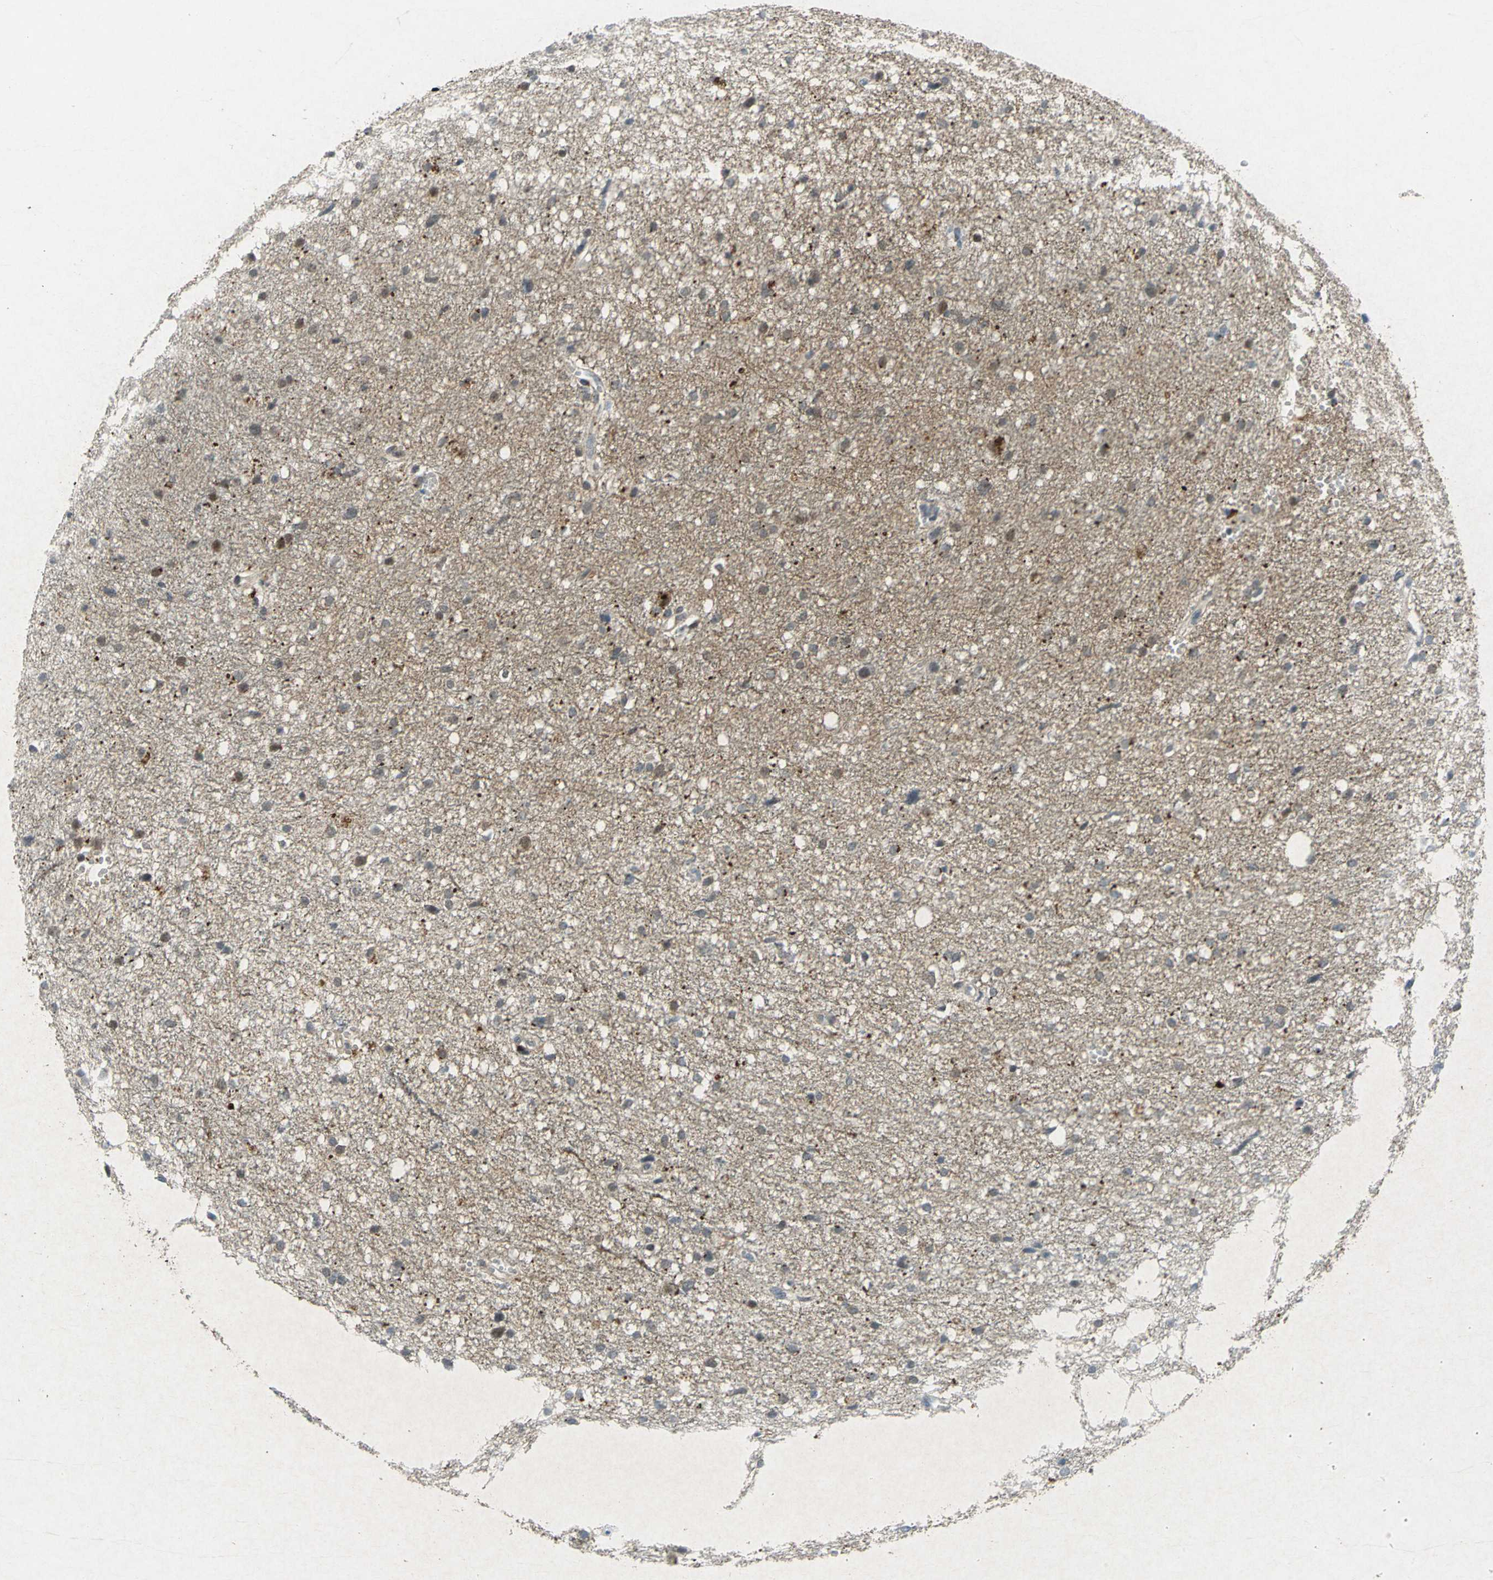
{"staining": {"intensity": "moderate", "quantity": "<25%", "location": "nuclear"}, "tissue": "glioma", "cell_type": "Tumor cells", "image_type": "cancer", "snomed": [{"axis": "morphology", "description": "Glioma, malignant, High grade"}, {"axis": "topography", "description": "Brain"}], "caption": "An image of human high-grade glioma (malignant) stained for a protein reveals moderate nuclear brown staining in tumor cells.", "gene": "PIN1", "patient": {"sex": "female", "age": 59}}